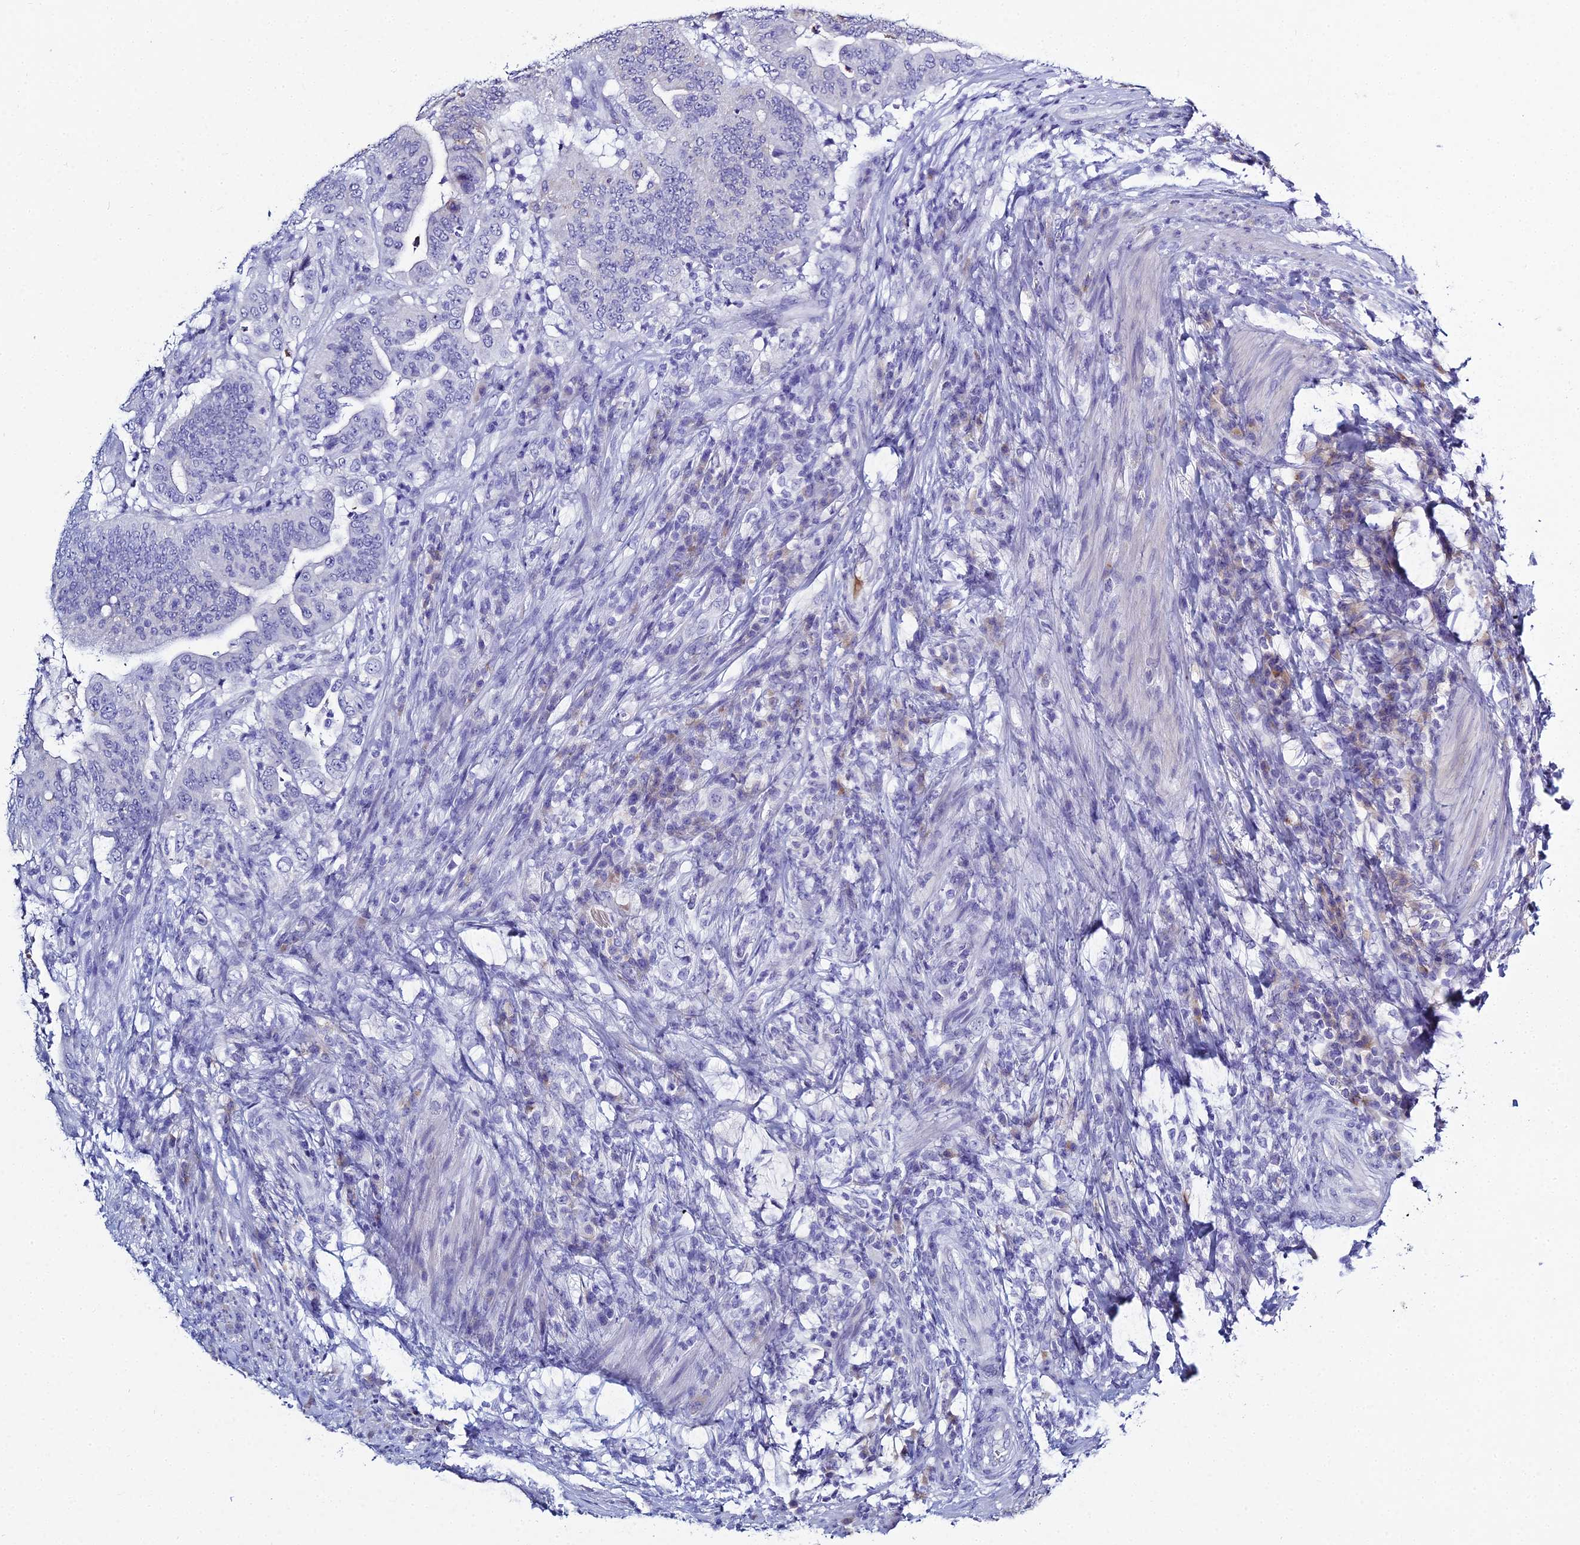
{"staining": {"intensity": "negative", "quantity": "none", "location": "none"}, "tissue": "colorectal cancer", "cell_type": "Tumor cells", "image_type": "cancer", "snomed": [{"axis": "morphology", "description": "Adenocarcinoma, NOS"}, {"axis": "topography", "description": "Colon"}], "caption": "Adenocarcinoma (colorectal) was stained to show a protein in brown. There is no significant positivity in tumor cells.", "gene": "MUC13", "patient": {"sex": "female", "age": 66}}